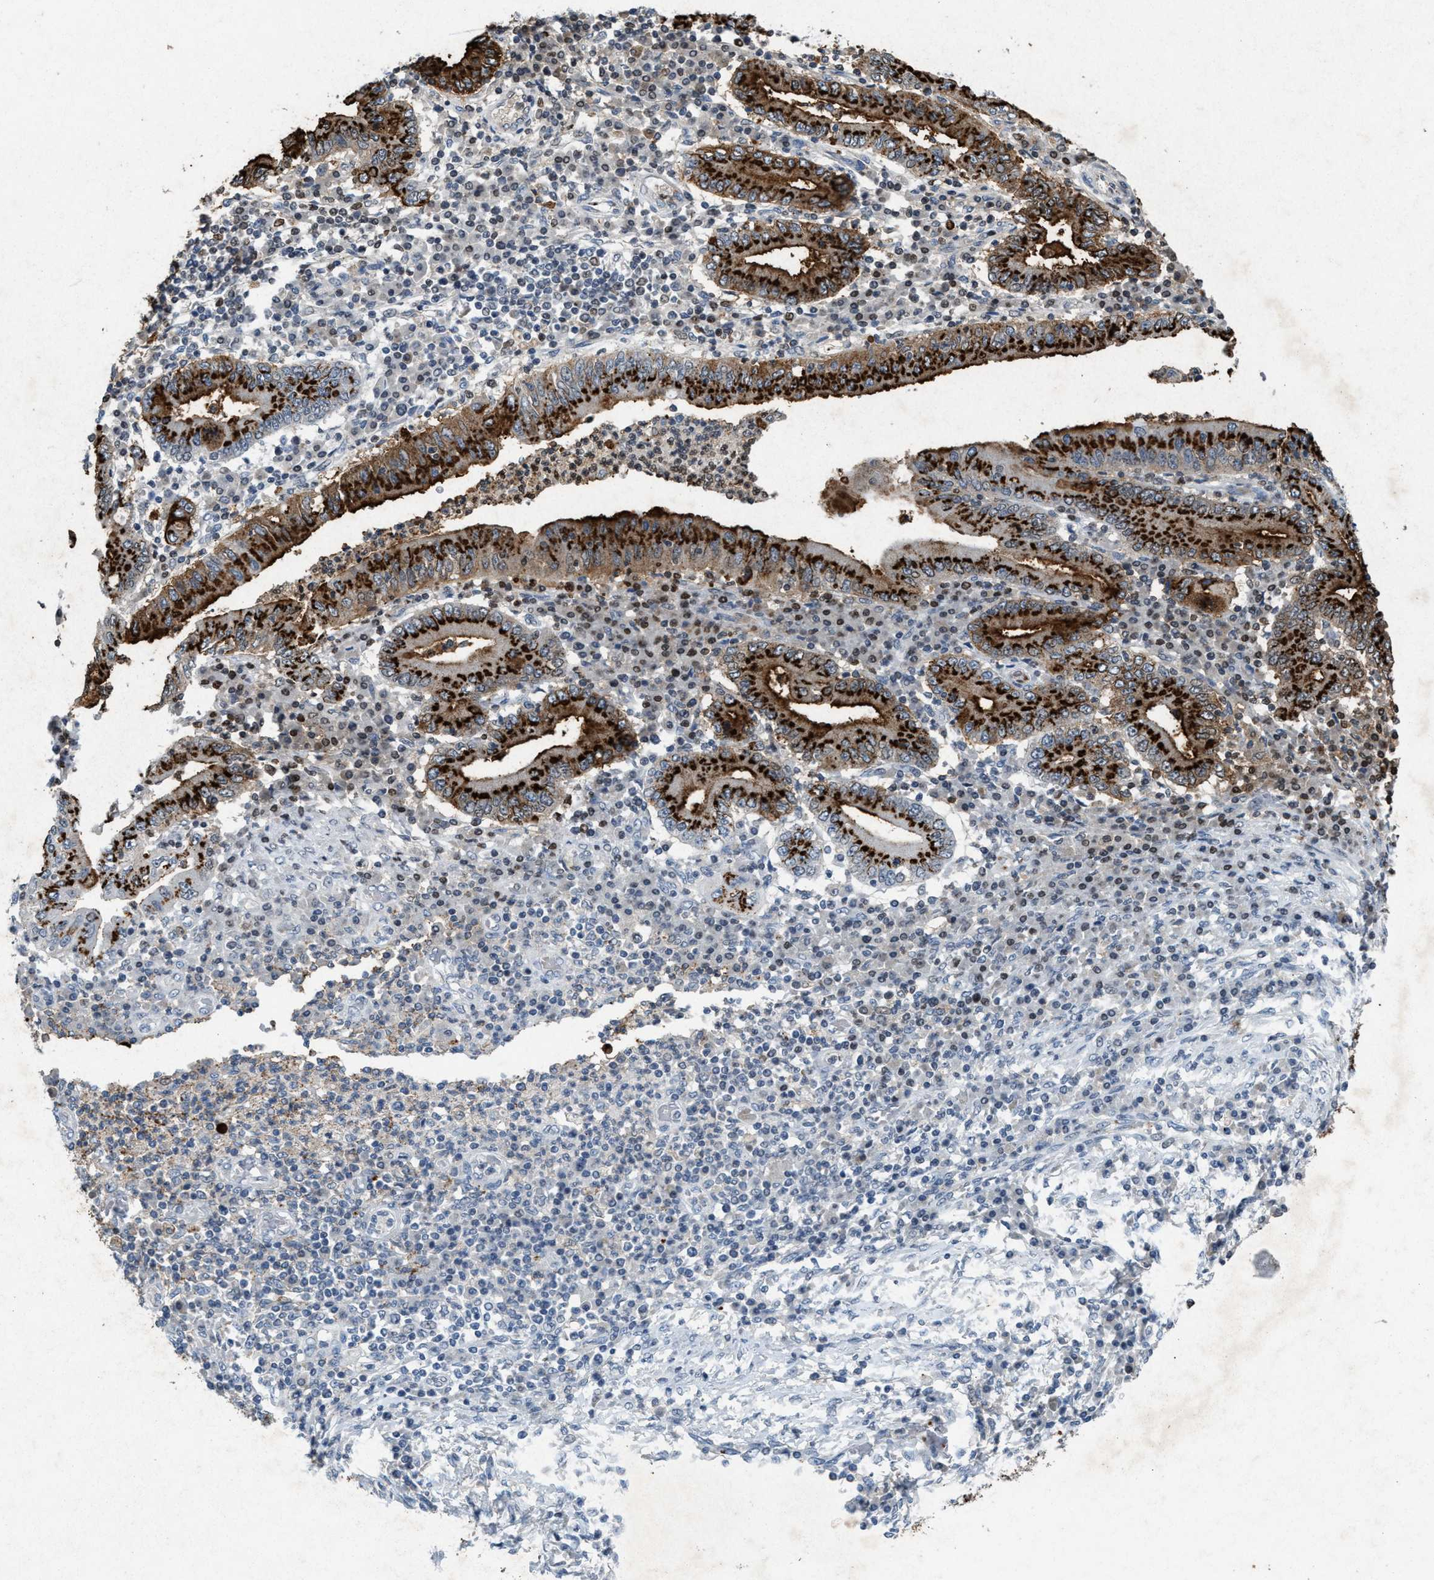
{"staining": {"intensity": "strong", "quantity": ">75%", "location": "cytoplasmic/membranous"}, "tissue": "stomach cancer", "cell_type": "Tumor cells", "image_type": "cancer", "snomed": [{"axis": "morphology", "description": "Normal tissue, NOS"}, {"axis": "morphology", "description": "Adenocarcinoma, NOS"}, {"axis": "topography", "description": "Esophagus"}, {"axis": "topography", "description": "Stomach, upper"}, {"axis": "topography", "description": "Peripheral nerve tissue"}], "caption": "Stomach adenocarcinoma tissue shows strong cytoplasmic/membranous expression in approximately >75% of tumor cells", "gene": "SLC5A5", "patient": {"sex": "male", "age": 62}}